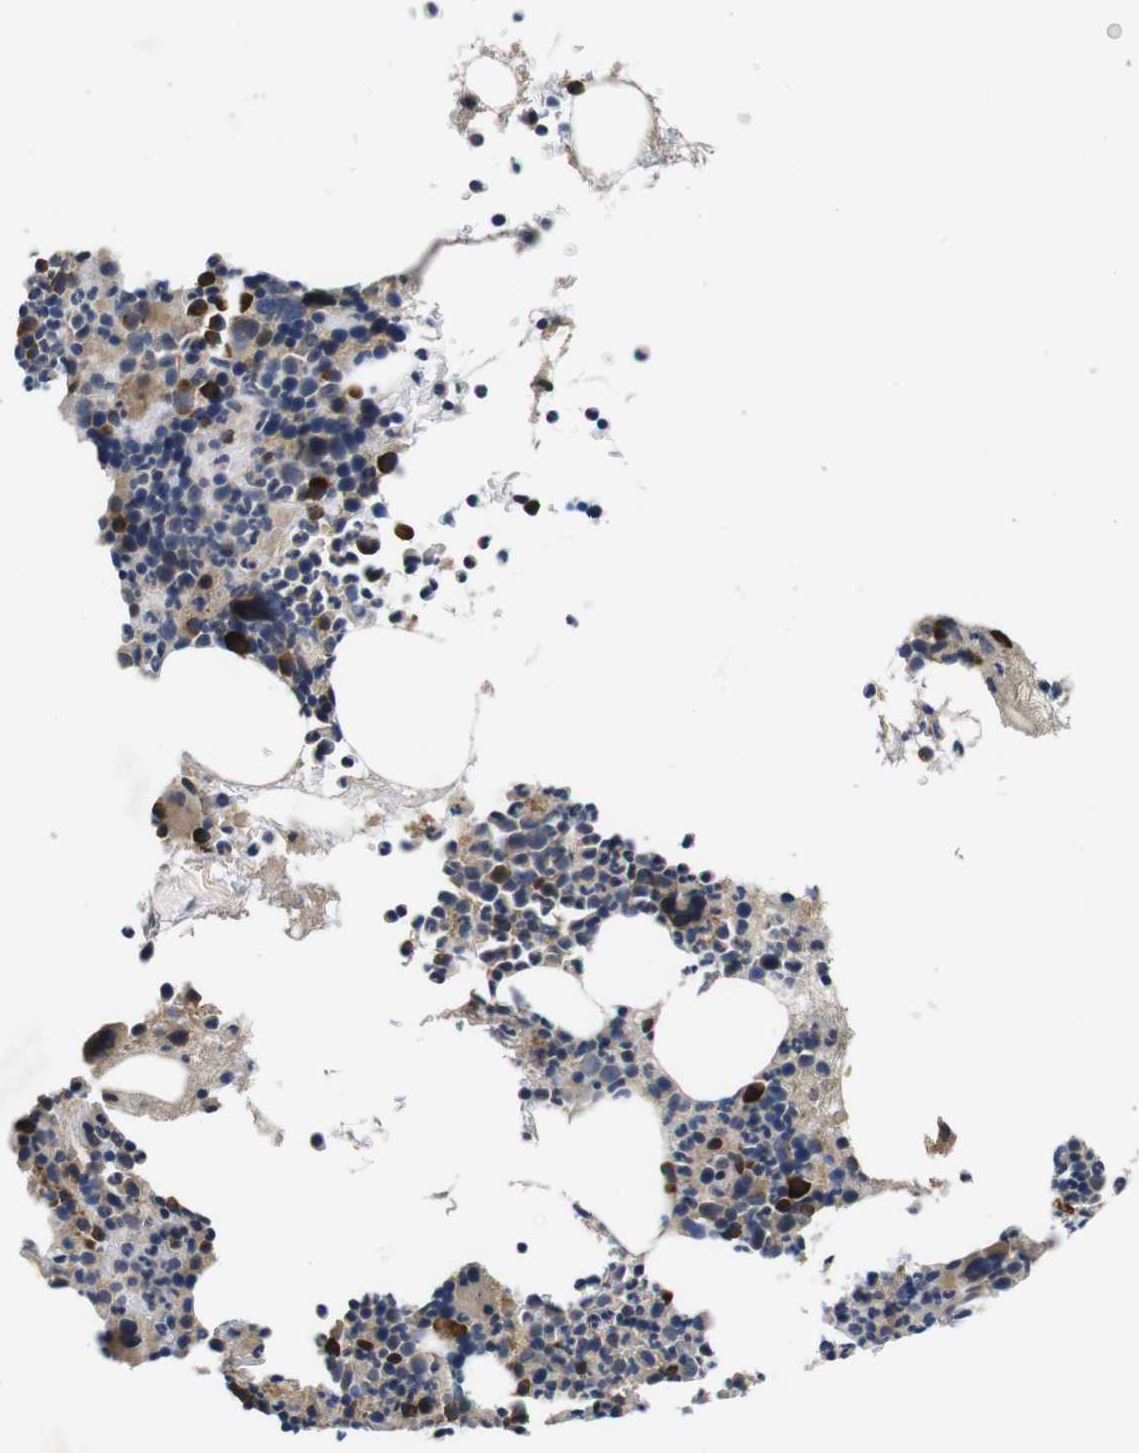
{"staining": {"intensity": "strong", "quantity": "<25%", "location": "cytoplasmic/membranous"}, "tissue": "bone marrow", "cell_type": "Hematopoietic cells", "image_type": "normal", "snomed": [{"axis": "morphology", "description": "Normal tissue, NOS"}, {"axis": "morphology", "description": "Inflammation, NOS"}, {"axis": "topography", "description": "Bone marrow"}], "caption": "IHC of normal human bone marrow reveals medium levels of strong cytoplasmic/membranous positivity in about <25% of hematopoietic cells. Nuclei are stained in blue.", "gene": "ZBTB46", "patient": {"sex": "male", "age": 73}}